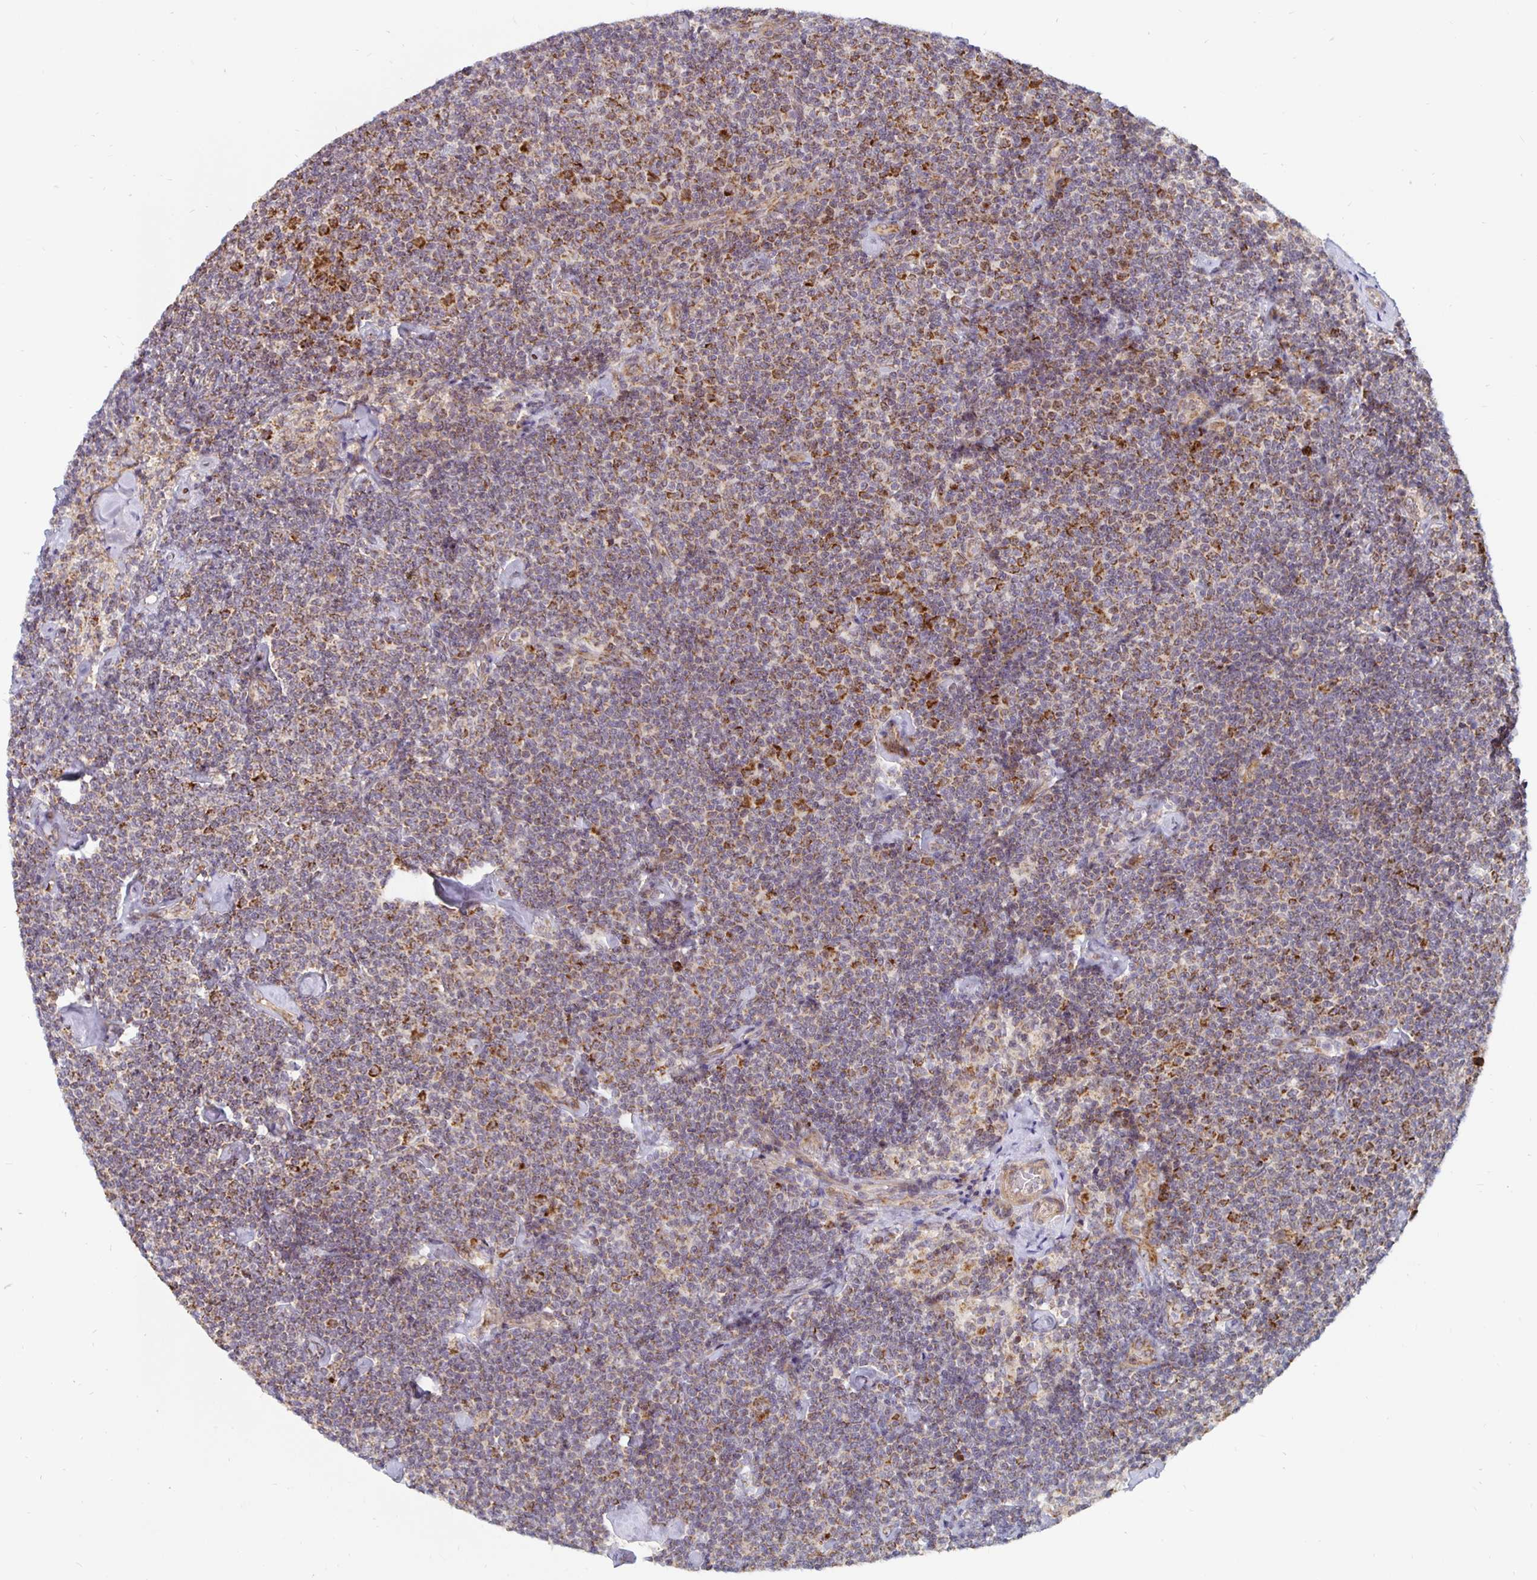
{"staining": {"intensity": "moderate", "quantity": ">75%", "location": "cytoplasmic/membranous"}, "tissue": "lymphoma", "cell_type": "Tumor cells", "image_type": "cancer", "snomed": [{"axis": "morphology", "description": "Malignant lymphoma, non-Hodgkin's type, Low grade"}, {"axis": "topography", "description": "Lymph node"}], "caption": "Immunohistochemistry (IHC) of malignant lymphoma, non-Hodgkin's type (low-grade) shows medium levels of moderate cytoplasmic/membranous positivity in approximately >75% of tumor cells. Ihc stains the protein of interest in brown and the nuclei are stained blue.", "gene": "MRPL28", "patient": {"sex": "male", "age": 81}}